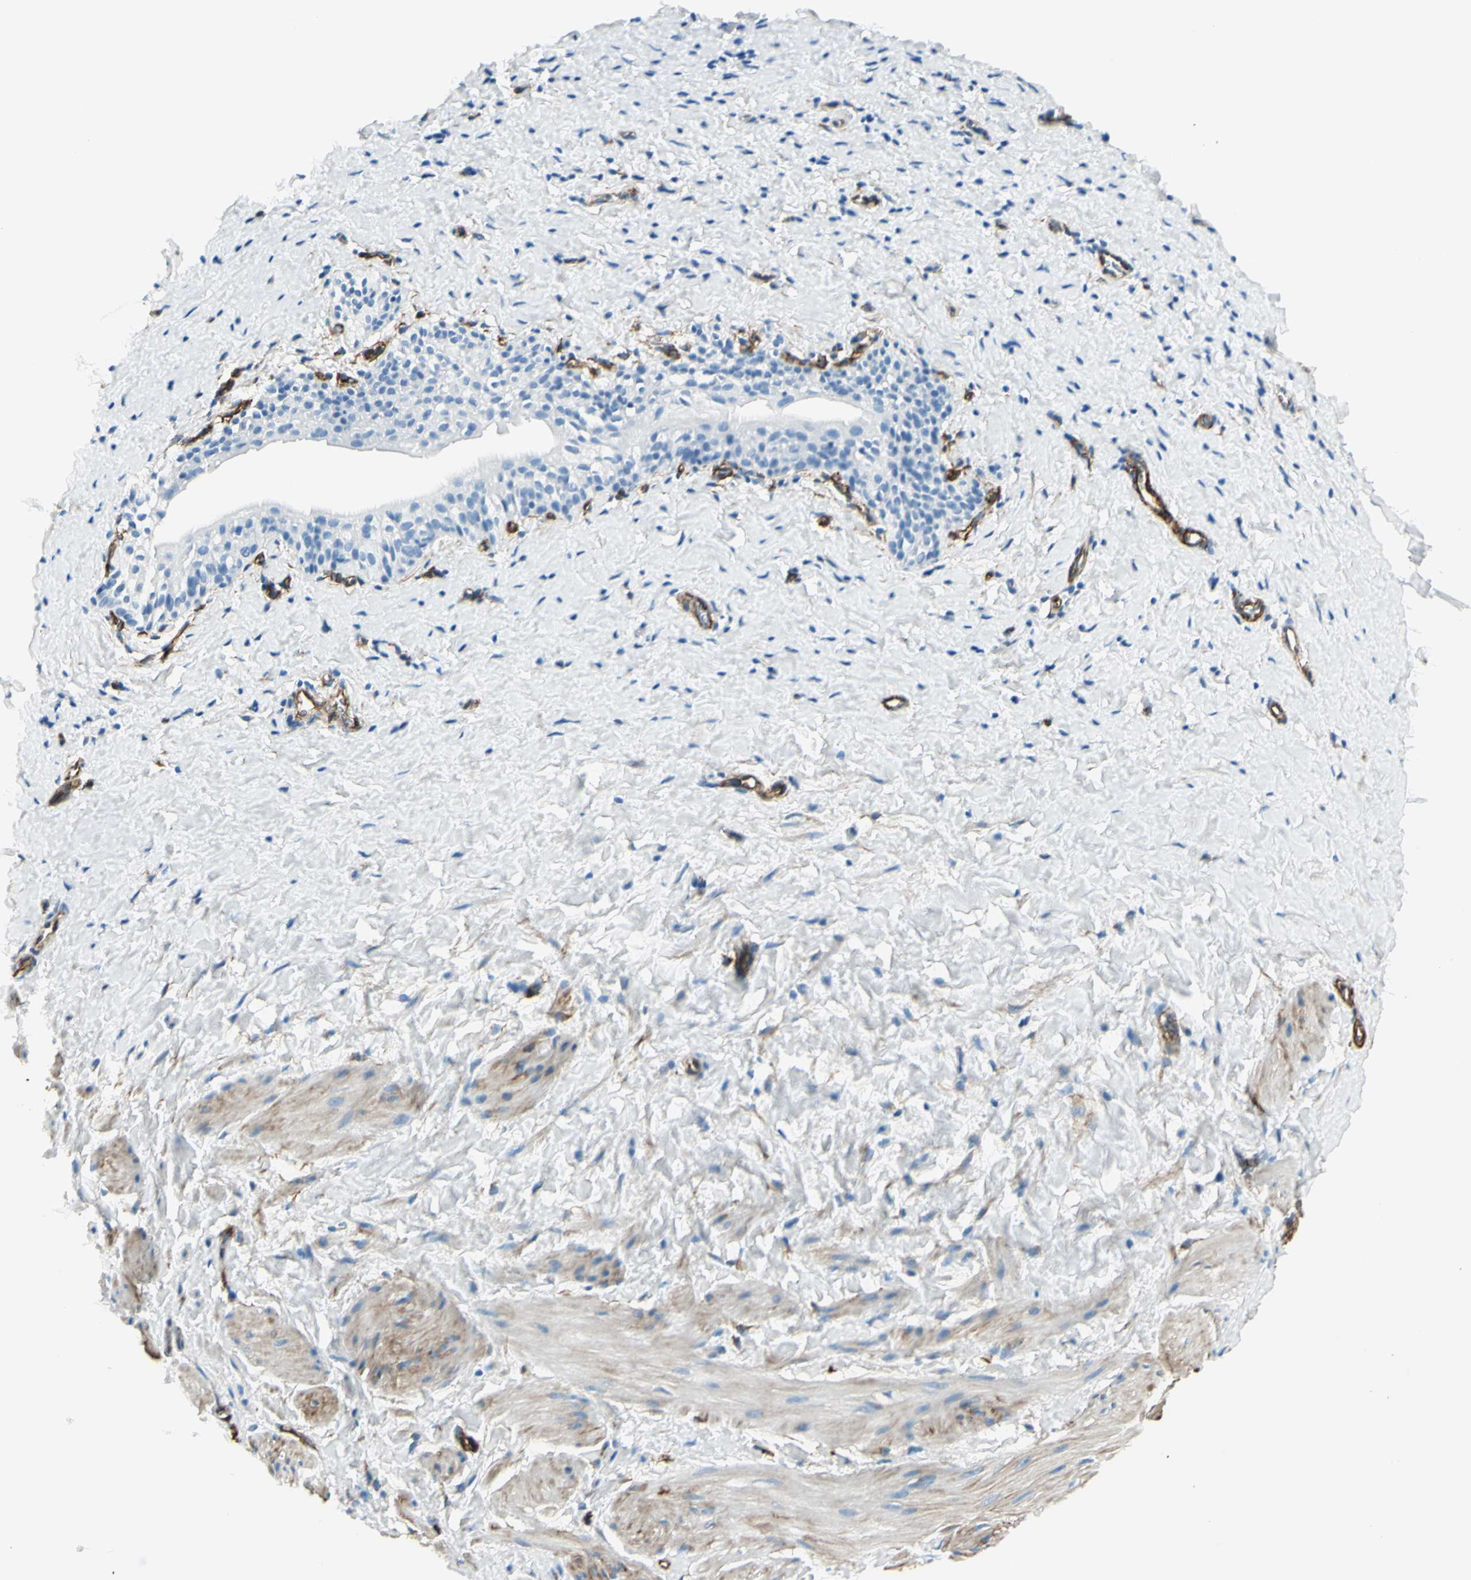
{"staining": {"intensity": "negative", "quantity": "none", "location": "none"}, "tissue": "smooth muscle", "cell_type": "Smooth muscle cells", "image_type": "normal", "snomed": [{"axis": "morphology", "description": "Normal tissue, NOS"}, {"axis": "topography", "description": "Smooth muscle"}], "caption": "DAB (3,3'-diaminobenzidine) immunohistochemical staining of benign smooth muscle demonstrates no significant positivity in smooth muscle cells. Nuclei are stained in blue.", "gene": "PTH2R", "patient": {"sex": "male", "age": 16}}